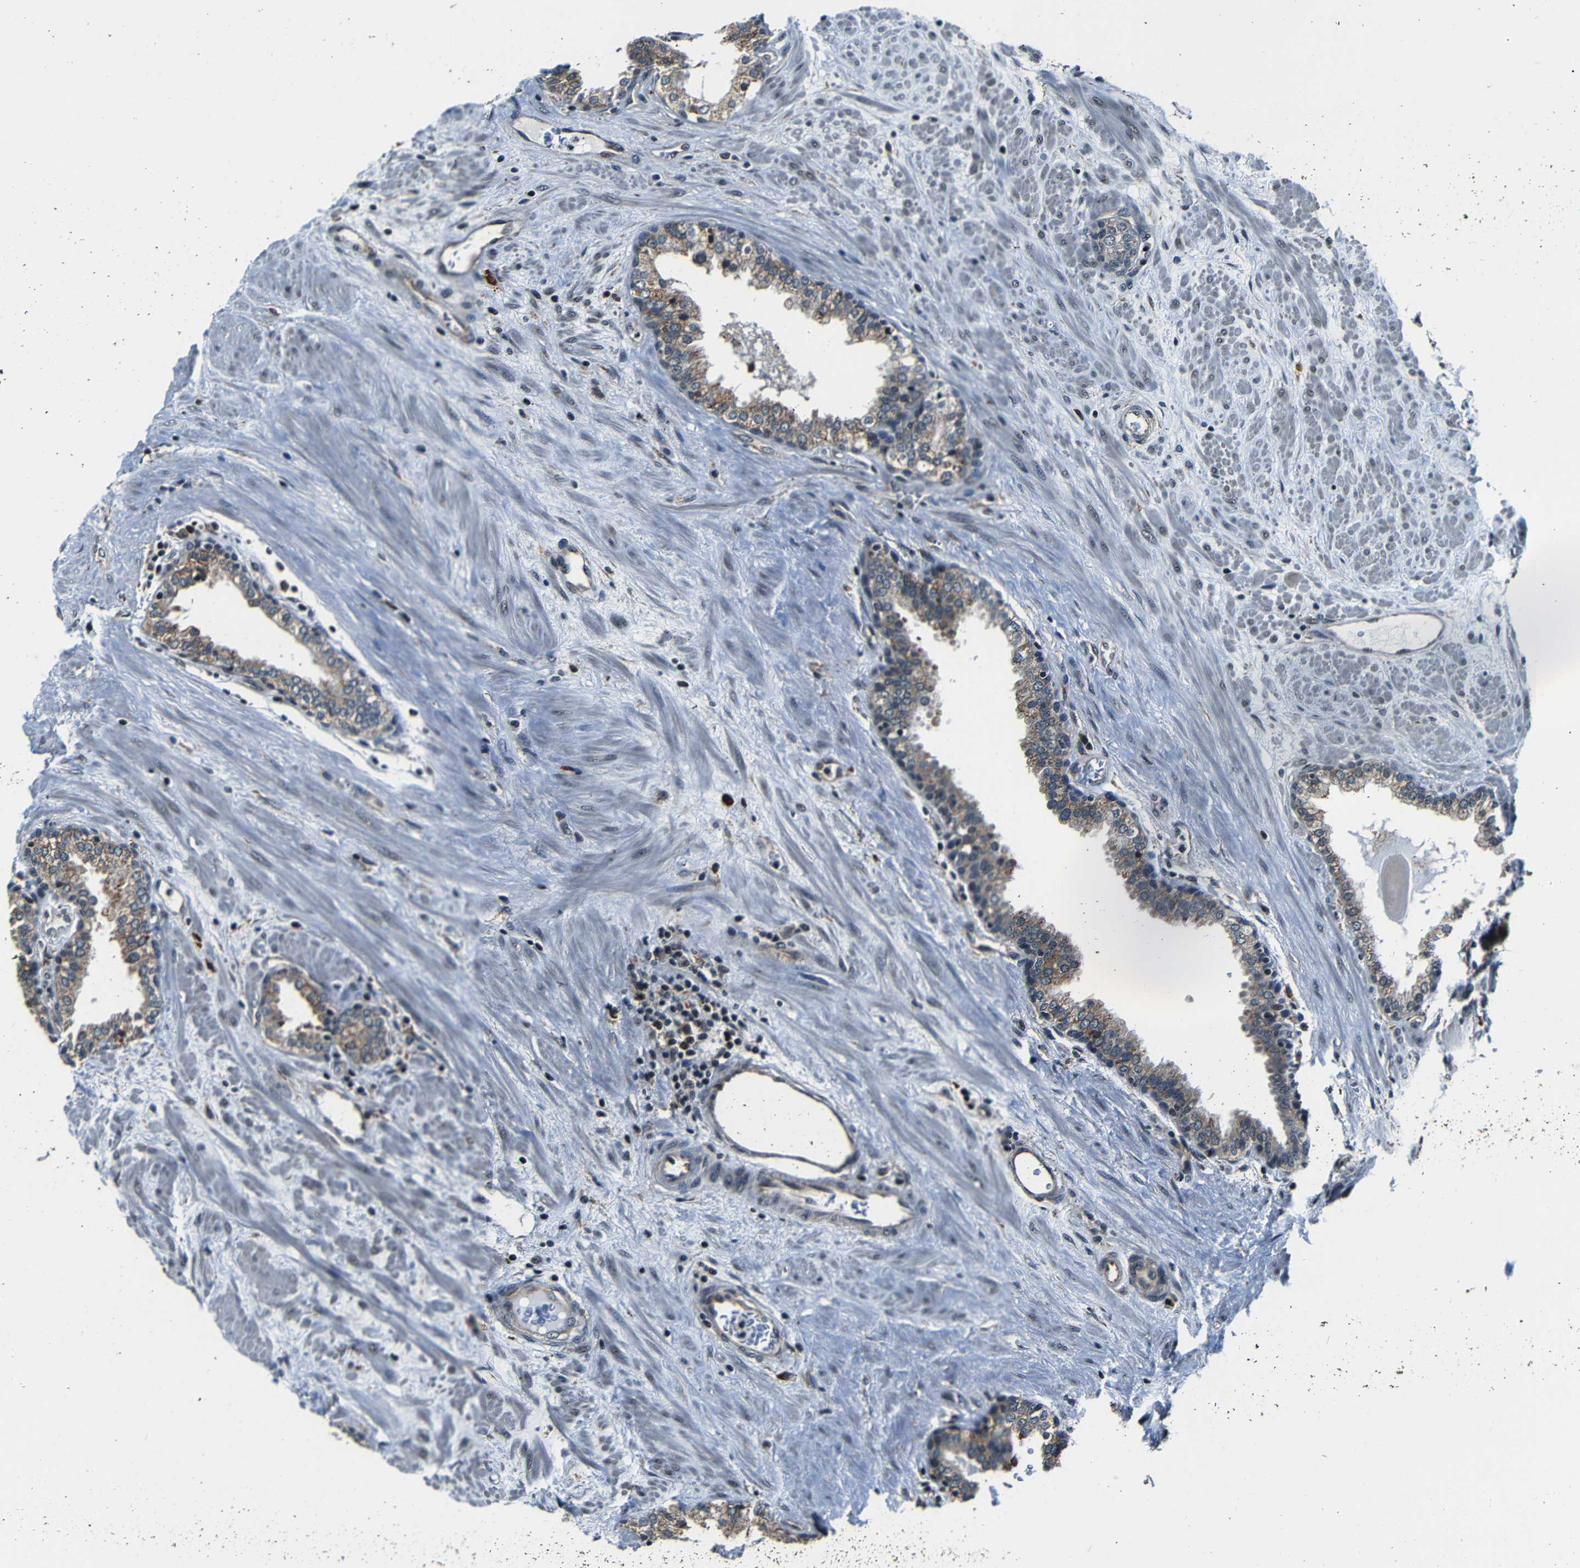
{"staining": {"intensity": "moderate", "quantity": "25%-75%", "location": "cytoplasmic/membranous"}, "tissue": "prostate", "cell_type": "Glandular cells", "image_type": "normal", "snomed": [{"axis": "morphology", "description": "Normal tissue, NOS"}, {"axis": "topography", "description": "Prostate"}], "caption": "About 25%-75% of glandular cells in benign prostate exhibit moderate cytoplasmic/membranous protein staining as visualized by brown immunohistochemical staining.", "gene": "NCBP3", "patient": {"sex": "male", "age": 51}}